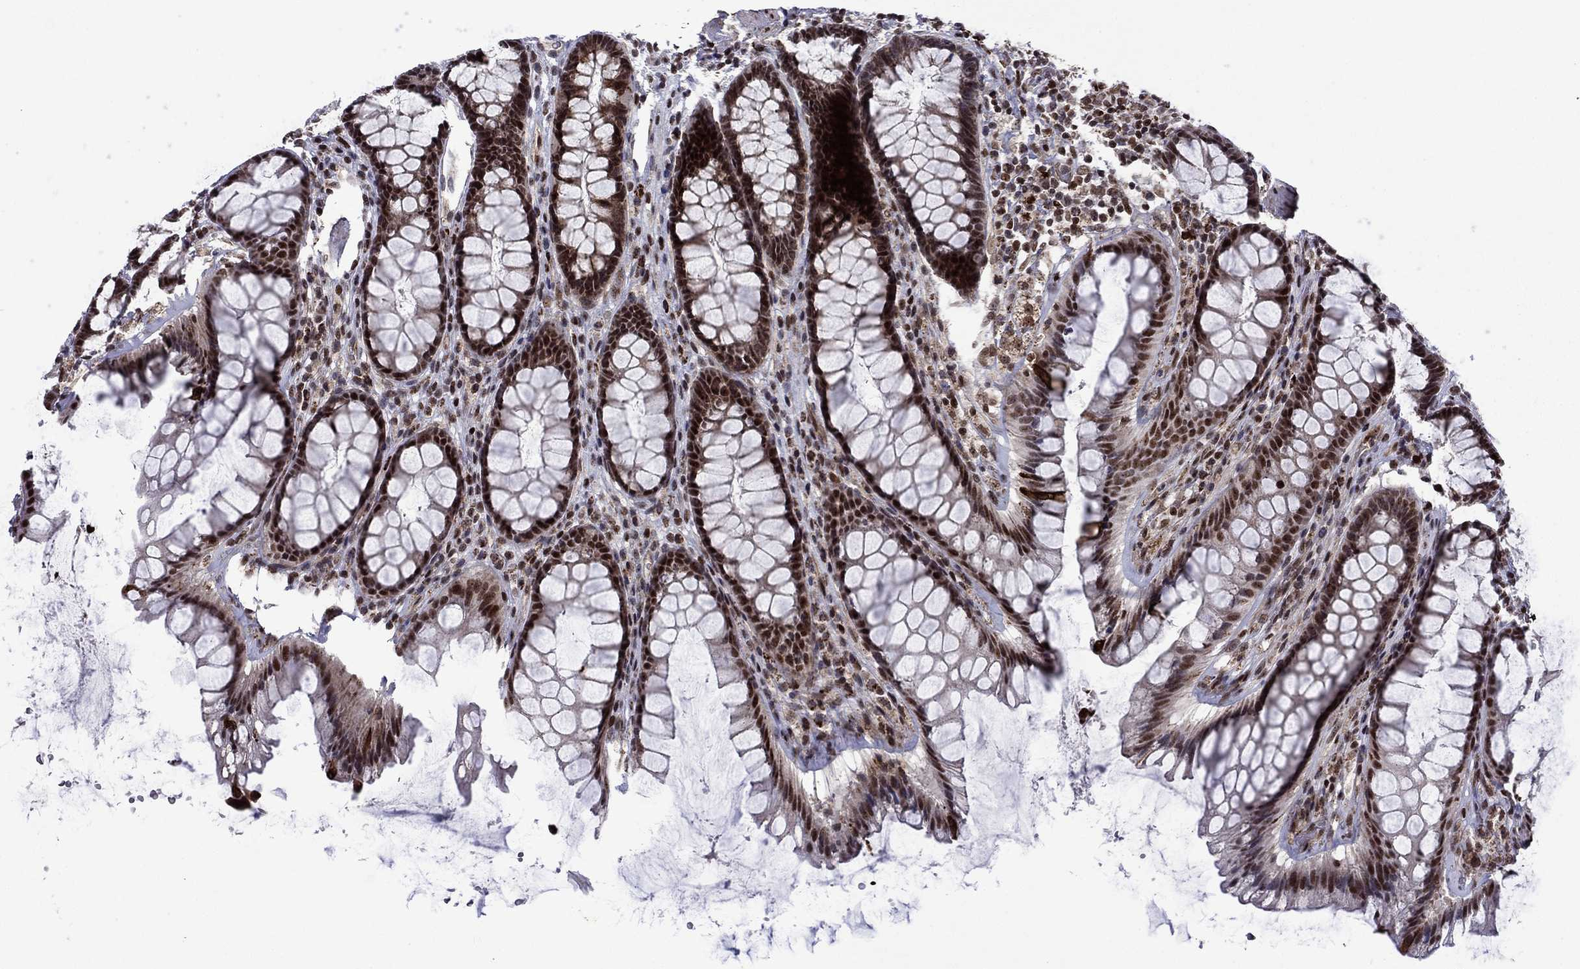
{"staining": {"intensity": "moderate", "quantity": ">75%", "location": "nuclear"}, "tissue": "rectum", "cell_type": "Glandular cells", "image_type": "normal", "snomed": [{"axis": "morphology", "description": "Normal tissue, NOS"}, {"axis": "topography", "description": "Rectum"}], "caption": "Immunohistochemistry photomicrograph of normal rectum: rectum stained using immunohistochemistry (IHC) exhibits medium levels of moderate protein expression localized specifically in the nuclear of glandular cells, appearing as a nuclear brown color.", "gene": "SURF2", "patient": {"sex": "male", "age": 72}}